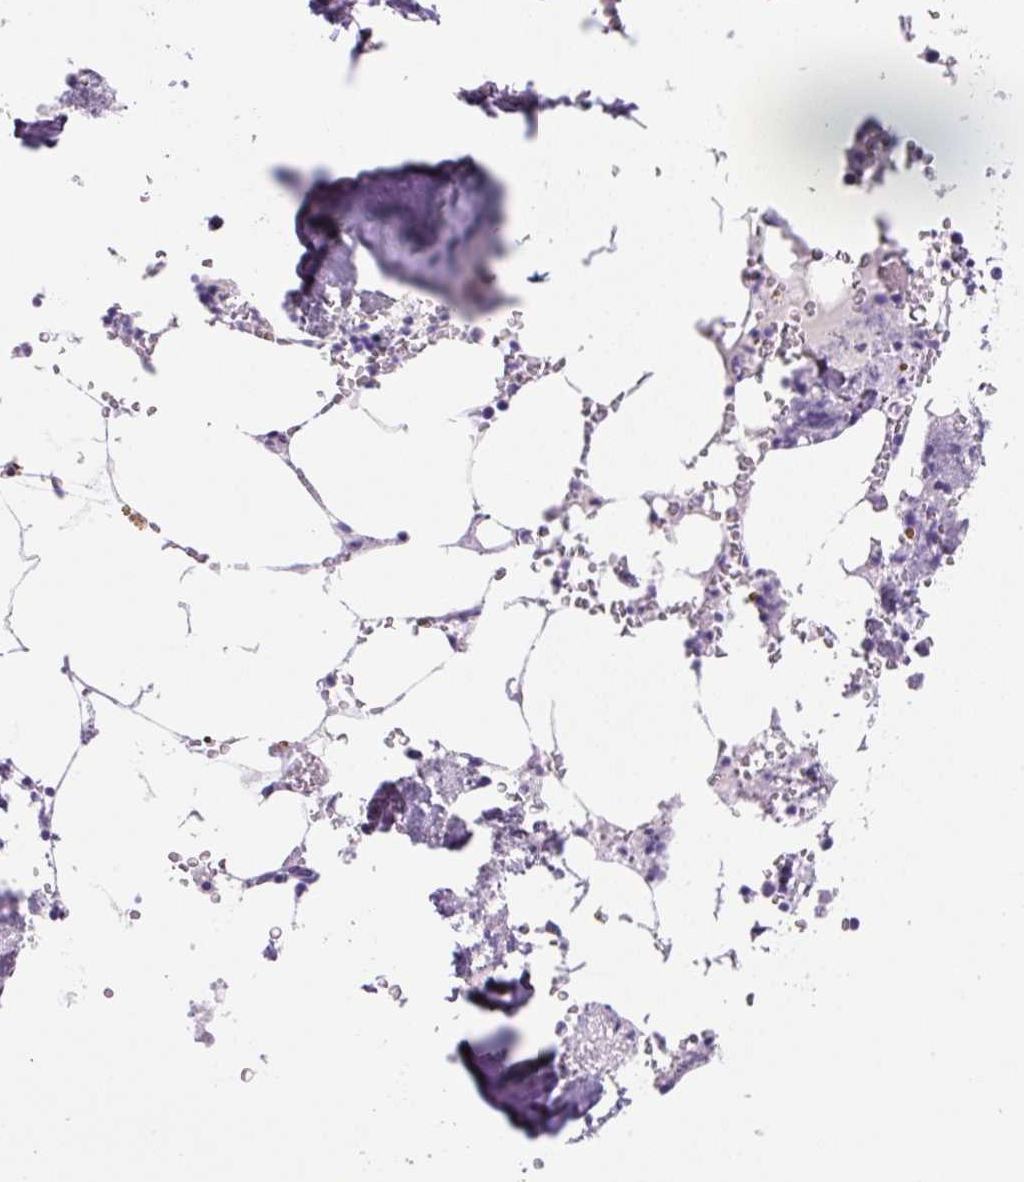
{"staining": {"intensity": "negative", "quantity": "none", "location": "none"}, "tissue": "bone marrow", "cell_type": "Hematopoietic cells", "image_type": "normal", "snomed": [{"axis": "morphology", "description": "Normal tissue, NOS"}, {"axis": "topography", "description": "Bone marrow"}], "caption": "This is an IHC image of benign bone marrow. There is no expression in hematopoietic cells.", "gene": "PRRT1", "patient": {"sex": "male", "age": 54}}